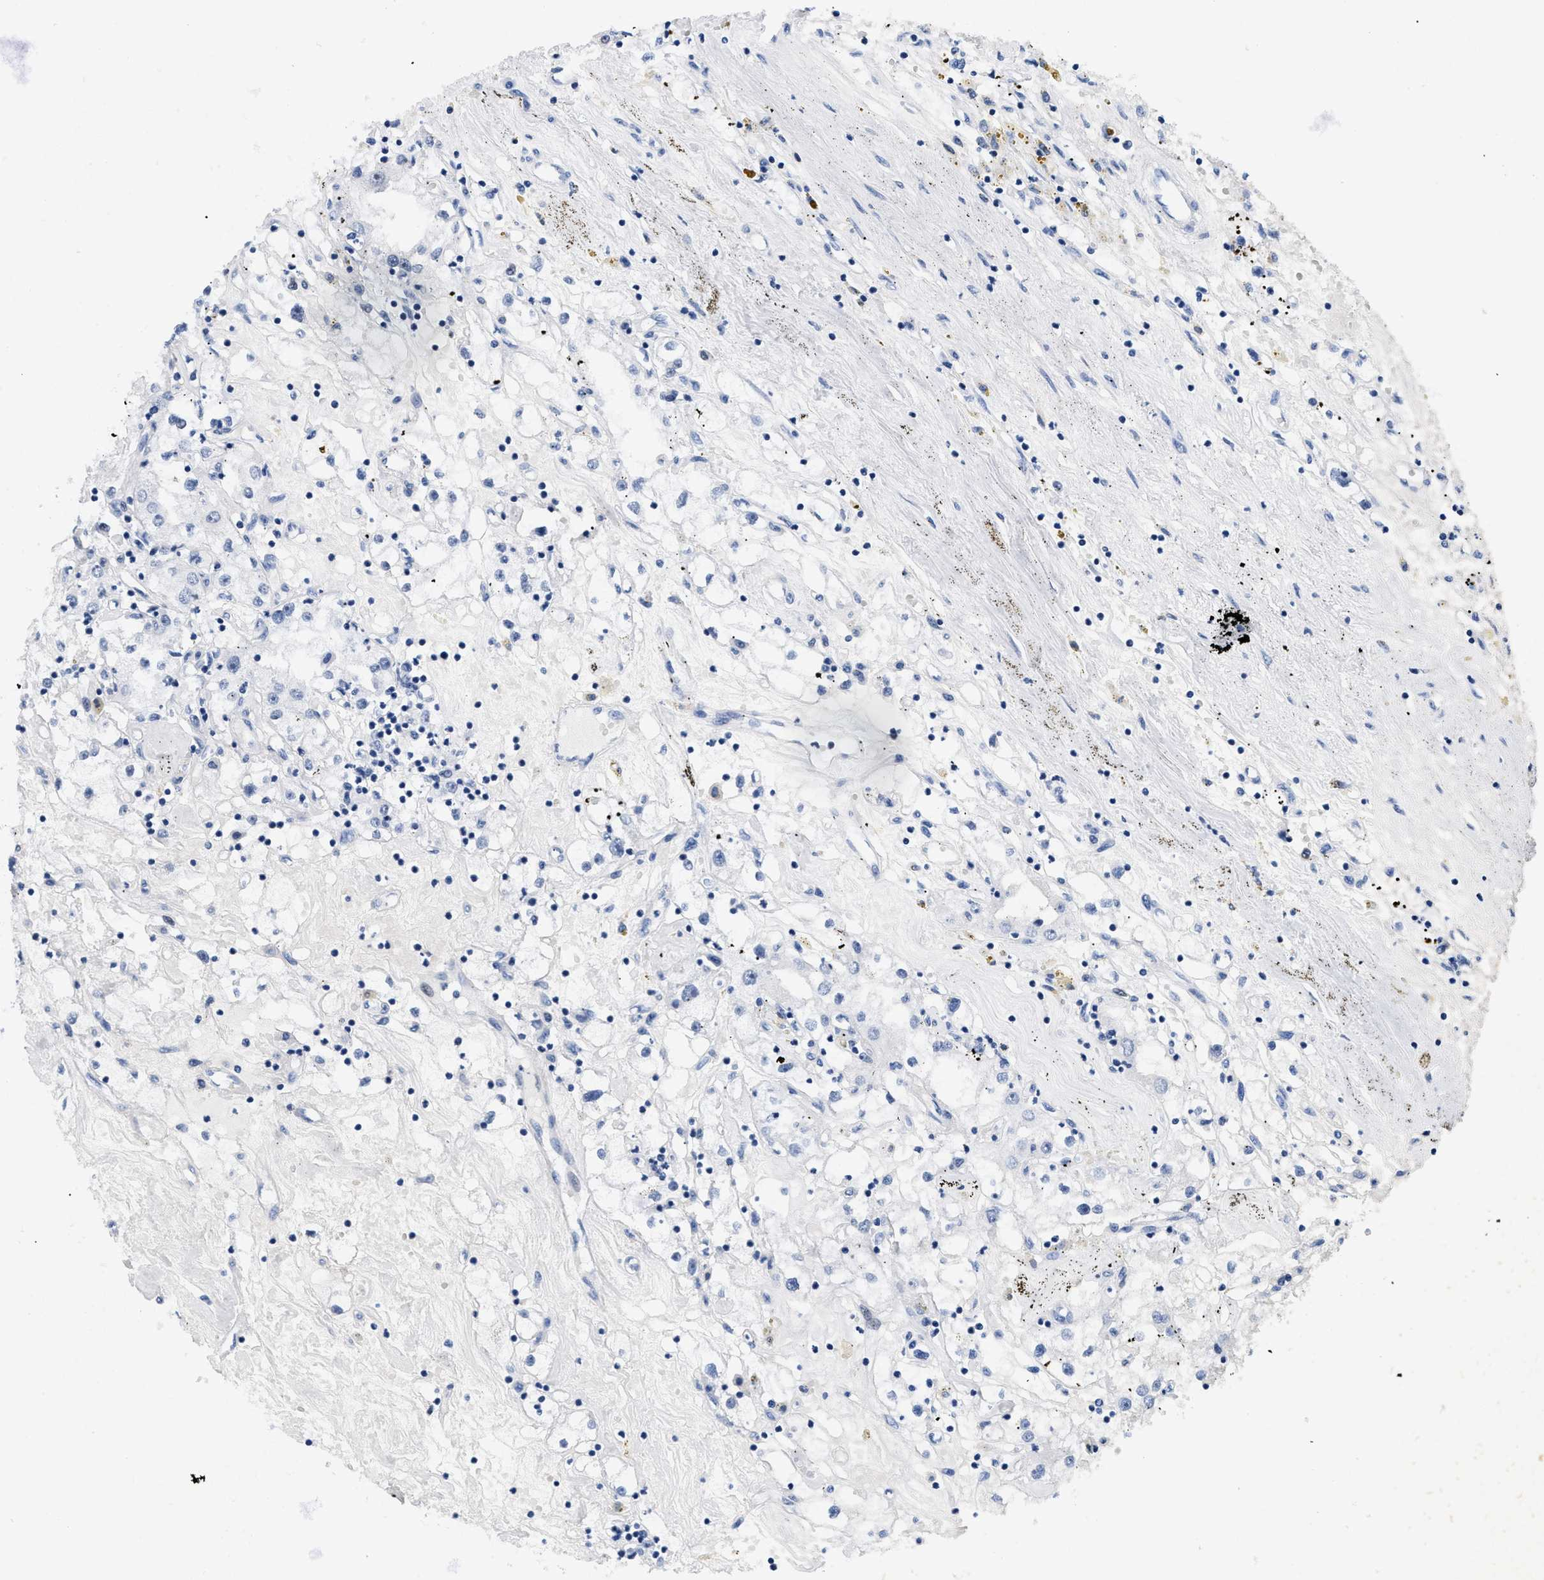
{"staining": {"intensity": "negative", "quantity": "none", "location": "none"}, "tissue": "renal cancer", "cell_type": "Tumor cells", "image_type": "cancer", "snomed": [{"axis": "morphology", "description": "Adenocarcinoma, NOS"}, {"axis": "topography", "description": "Kidney"}], "caption": "Tumor cells are negative for protein expression in human adenocarcinoma (renal). The staining is performed using DAB (3,3'-diaminobenzidine) brown chromogen with nuclei counter-stained in using hematoxylin.", "gene": "PITHD1", "patient": {"sex": "male", "age": 56}}